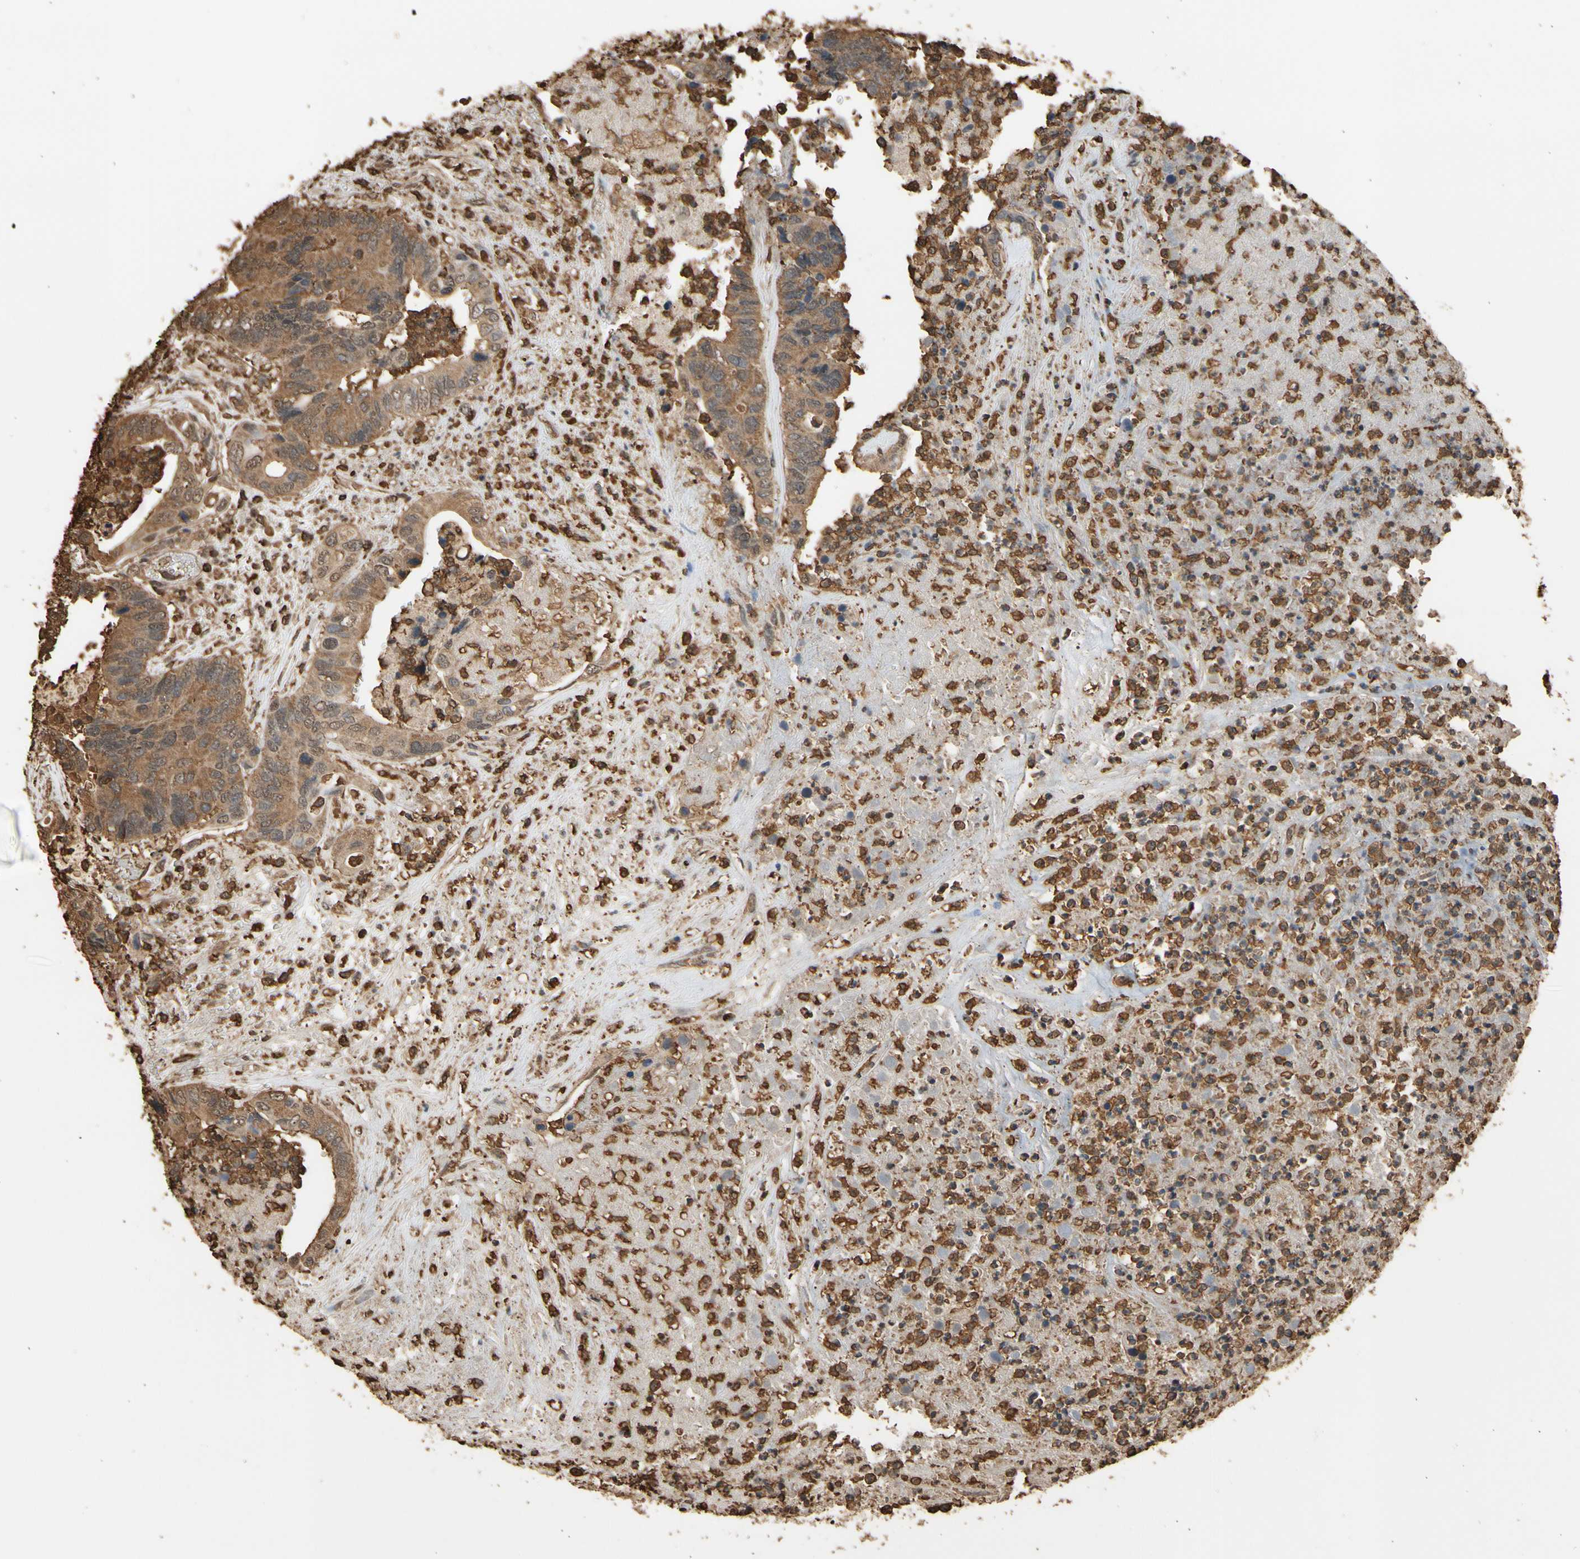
{"staining": {"intensity": "moderate", "quantity": ">75%", "location": "cytoplasmic/membranous"}, "tissue": "colorectal cancer", "cell_type": "Tumor cells", "image_type": "cancer", "snomed": [{"axis": "morphology", "description": "Adenocarcinoma, NOS"}, {"axis": "topography", "description": "Rectum"}], "caption": "Protein analysis of adenocarcinoma (colorectal) tissue exhibits moderate cytoplasmic/membranous positivity in about >75% of tumor cells.", "gene": "TNFSF13B", "patient": {"sex": "male", "age": 55}}